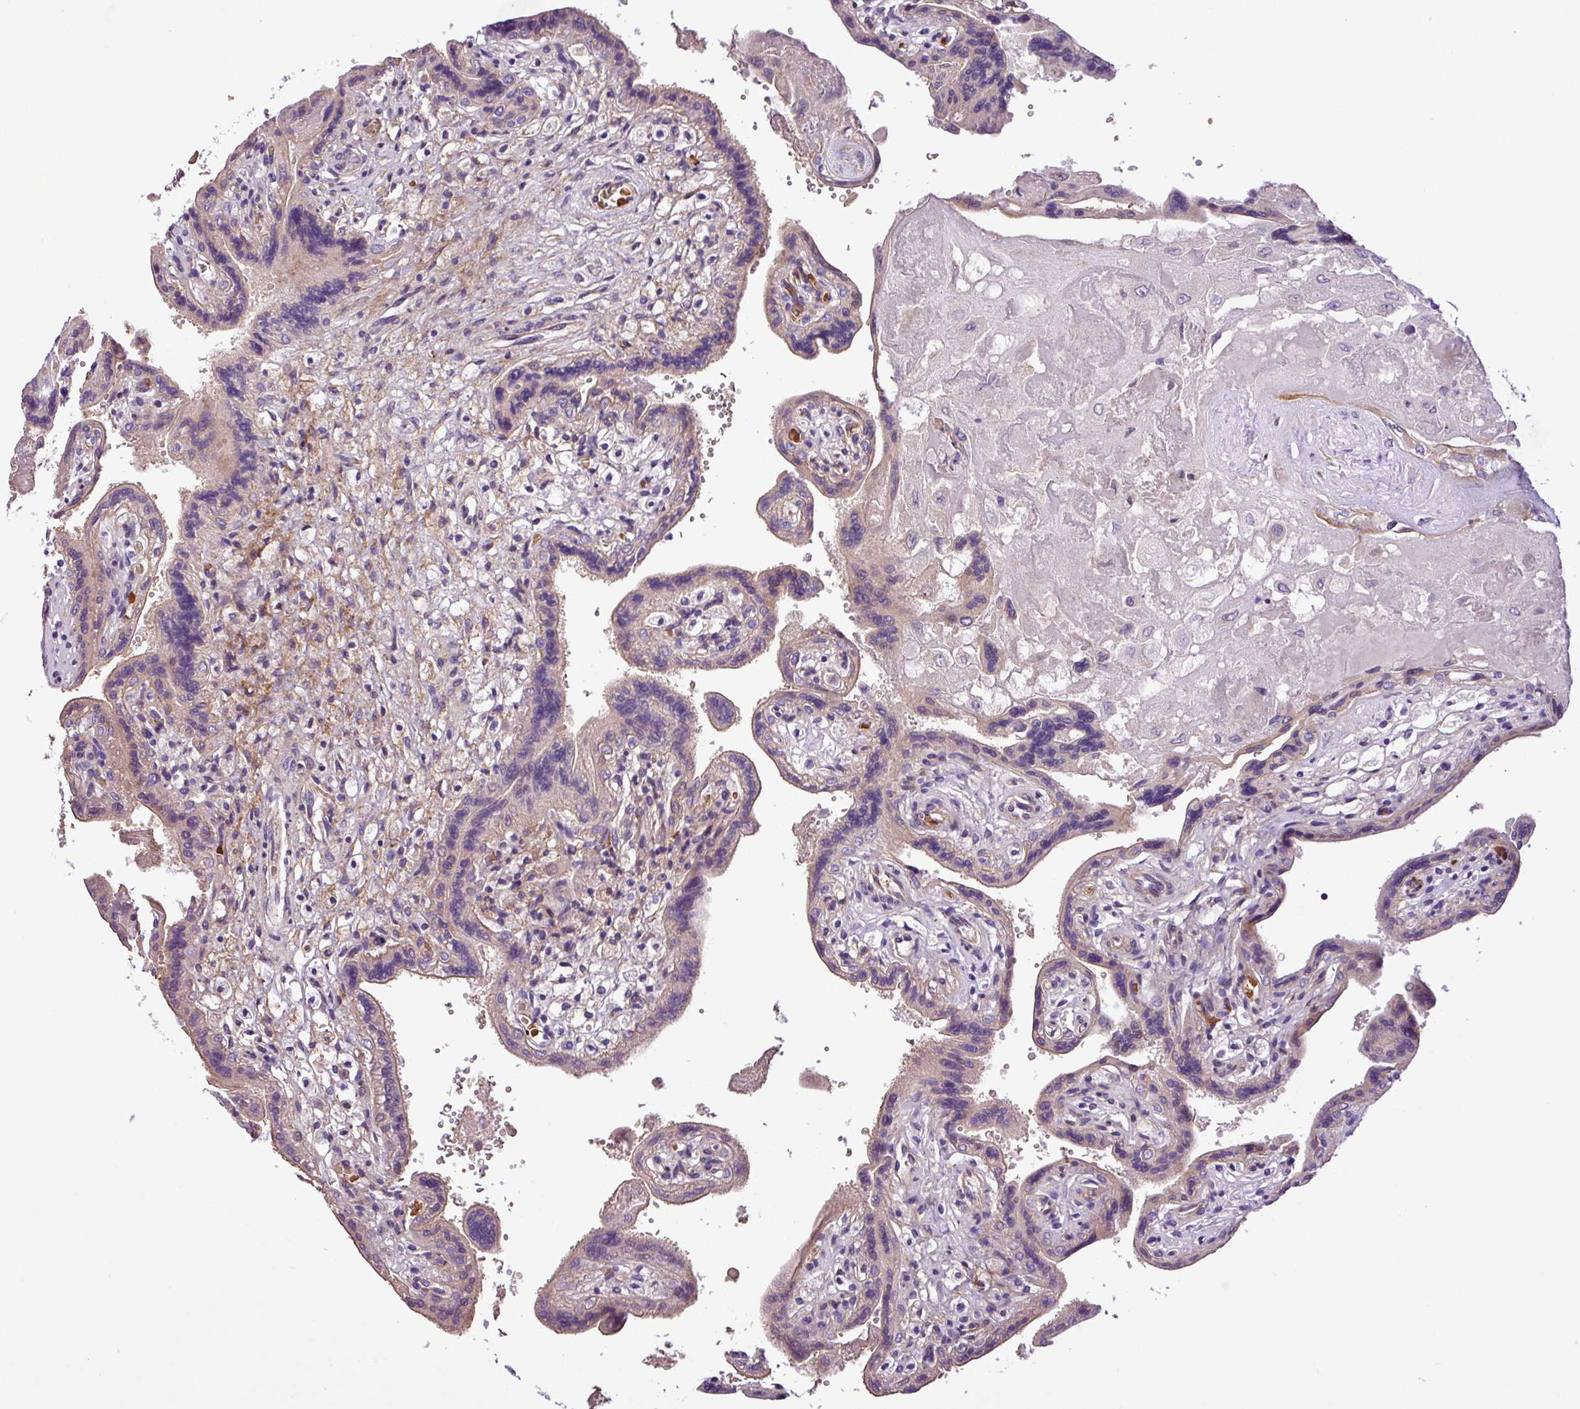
{"staining": {"intensity": "weak", "quantity": "25%-75%", "location": "cytoplasmic/membranous"}, "tissue": "placenta", "cell_type": "Trophoblastic cells", "image_type": "normal", "snomed": [{"axis": "morphology", "description": "Normal tissue, NOS"}, {"axis": "topography", "description": "Placenta"}], "caption": "Immunohistochemical staining of benign human placenta displays 25%-75% levels of weak cytoplasmic/membranous protein staining in about 25%-75% of trophoblastic cells. The protein of interest is shown in brown color, while the nuclei are stained blue.", "gene": "C11orf91", "patient": {"sex": "female", "age": 37}}